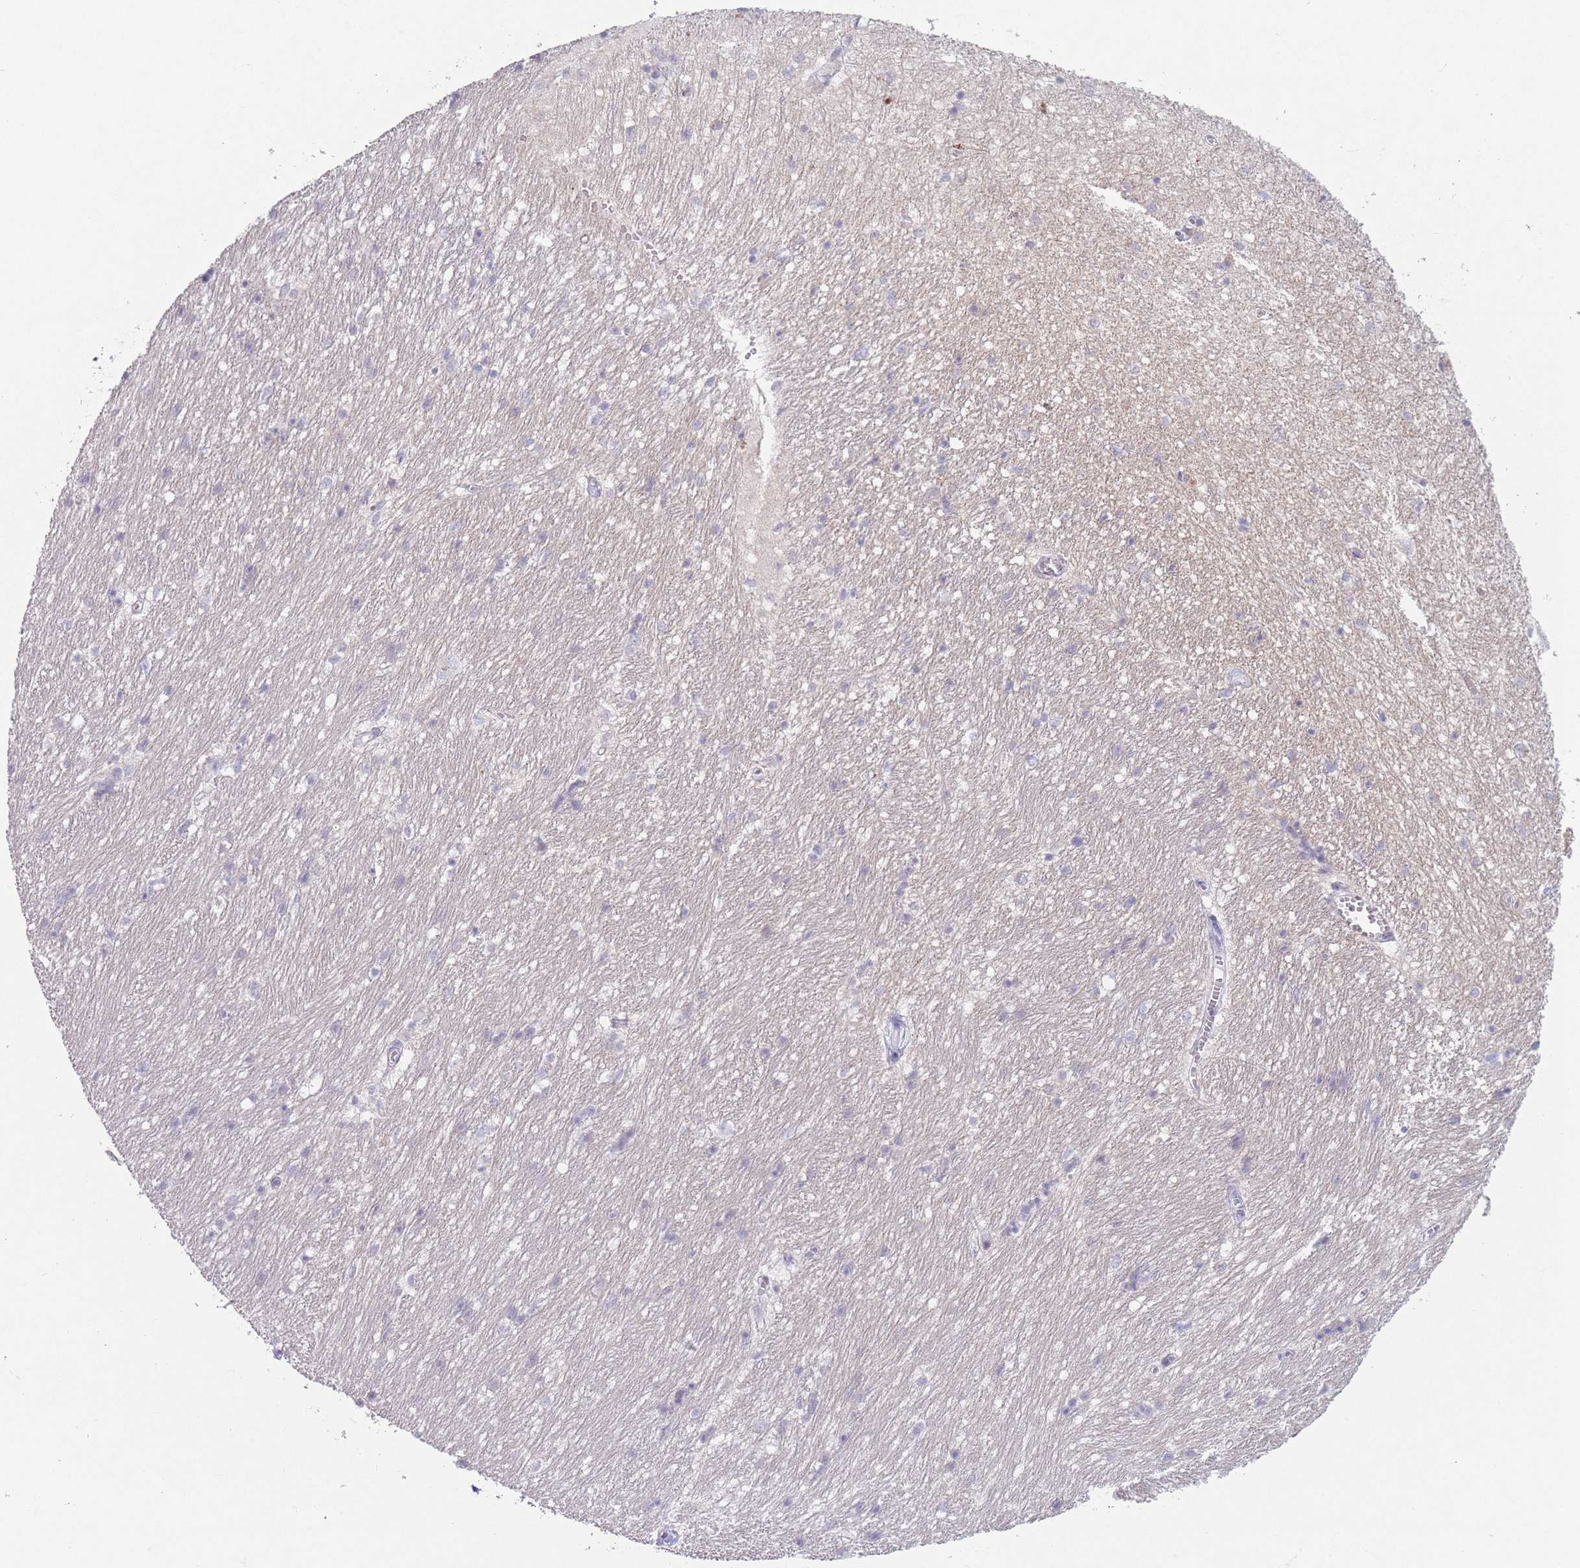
{"staining": {"intensity": "weak", "quantity": "<25%", "location": "cytoplasmic/membranous"}, "tissue": "hippocampus", "cell_type": "Glial cells", "image_type": "normal", "snomed": [{"axis": "morphology", "description": "Normal tissue, NOS"}, {"axis": "topography", "description": "Hippocampus"}], "caption": "DAB immunohistochemical staining of unremarkable human hippocampus exhibits no significant positivity in glial cells.", "gene": "IFNA10", "patient": {"sex": "female", "age": 64}}